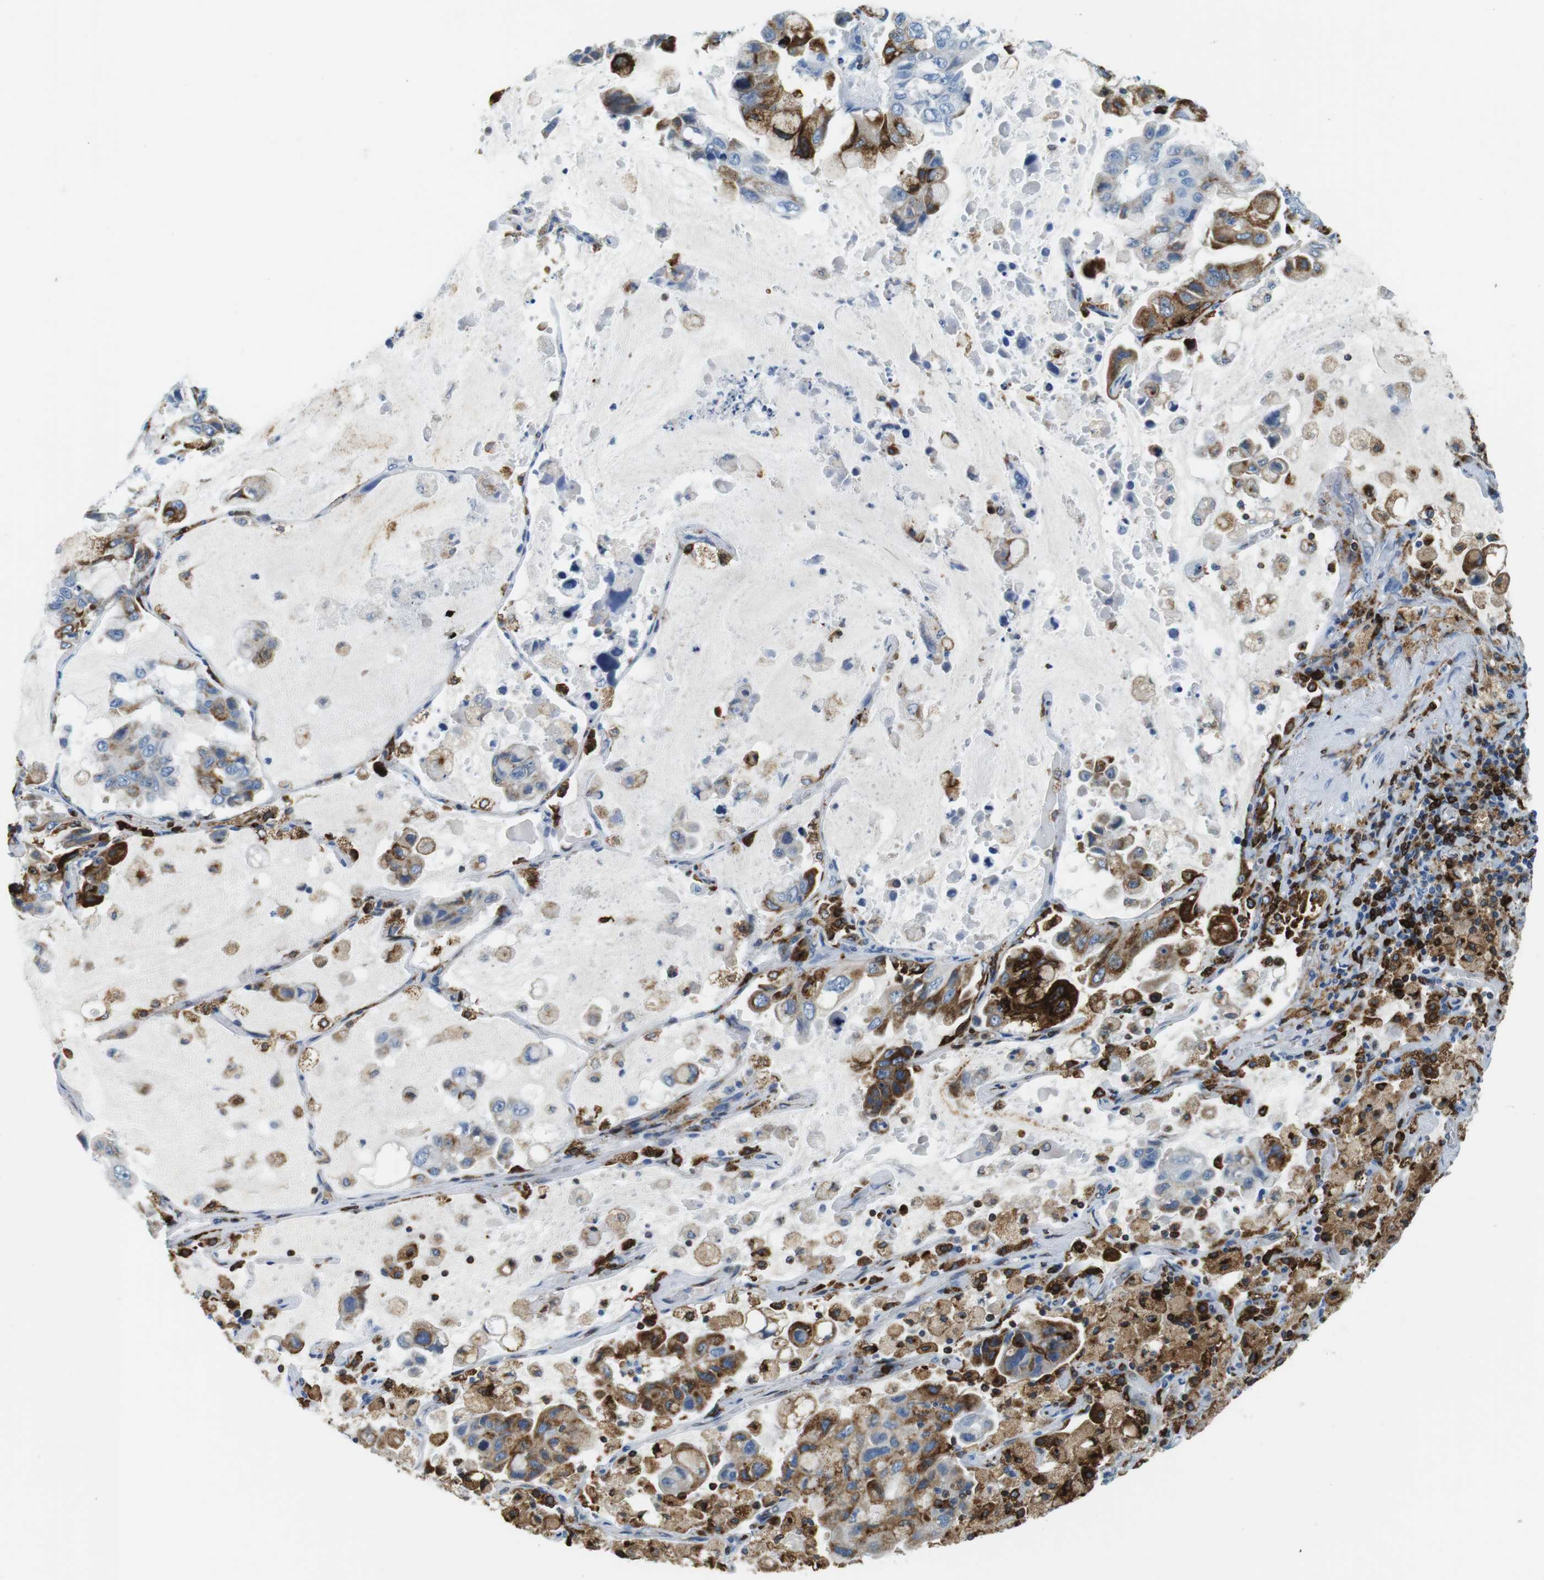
{"staining": {"intensity": "moderate", "quantity": "<25%", "location": "cytoplasmic/membranous"}, "tissue": "lung cancer", "cell_type": "Tumor cells", "image_type": "cancer", "snomed": [{"axis": "morphology", "description": "Adenocarcinoma, NOS"}, {"axis": "topography", "description": "Lung"}], "caption": "Immunohistochemical staining of human adenocarcinoma (lung) displays low levels of moderate cytoplasmic/membranous protein positivity in approximately <25% of tumor cells. (IHC, brightfield microscopy, high magnification).", "gene": "CIITA", "patient": {"sex": "male", "age": 64}}